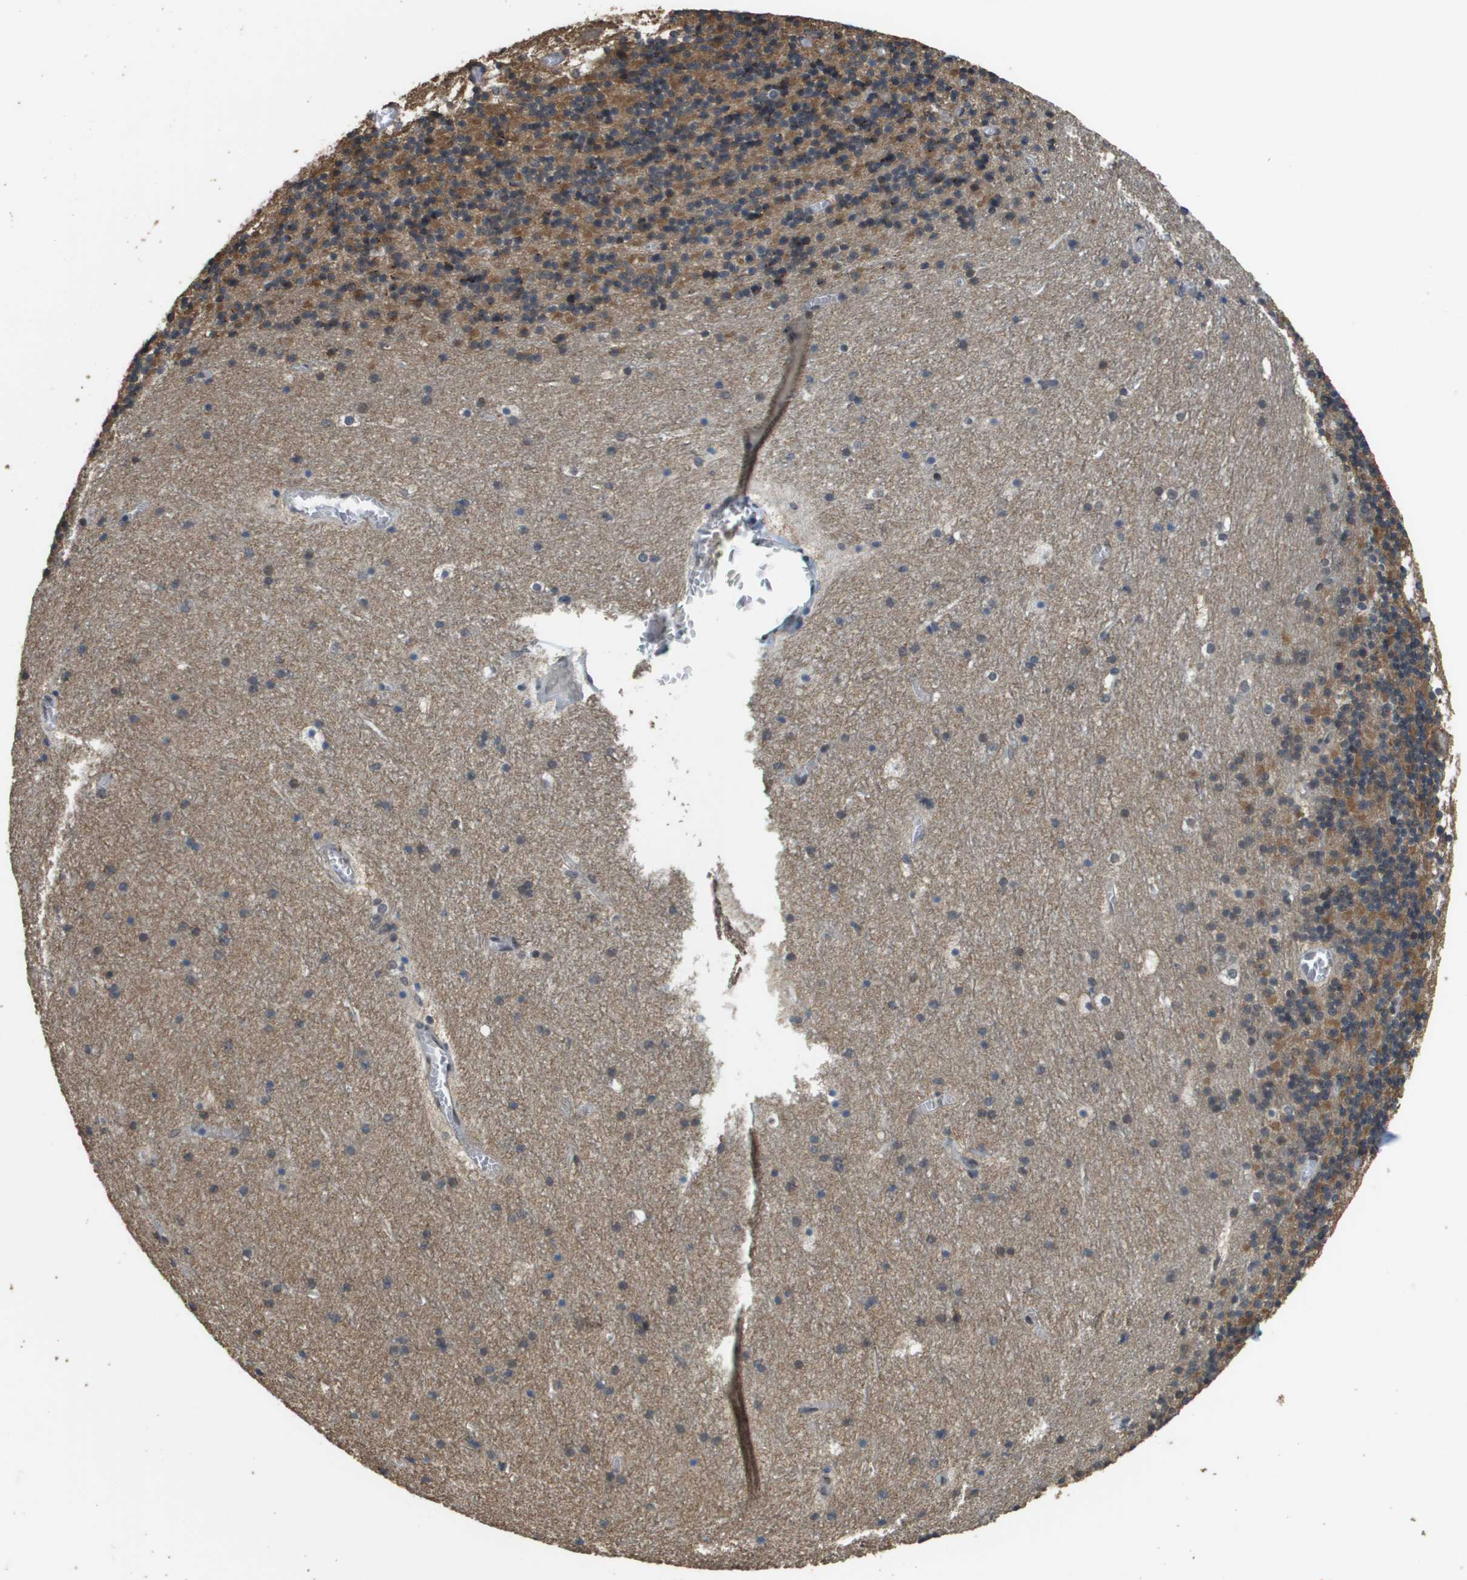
{"staining": {"intensity": "moderate", "quantity": "25%-75%", "location": "cytoplasmic/membranous"}, "tissue": "cerebellum", "cell_type": "Cells in granular layer", "image_type": "normal", "snomed": [{"axis": "morphology", "description": "Normal tissue, NOS"}, {"axis": "topography", "description": "Cerebellum"}], "caption": "Human cerebellum stained for a protein (brown) shows moderate cytoplasmic/membranous positive positivity in about 25%-75% of cells in granular layer.", "gene": "FANCC", "patient": {"sex": "male", "age": 45}}